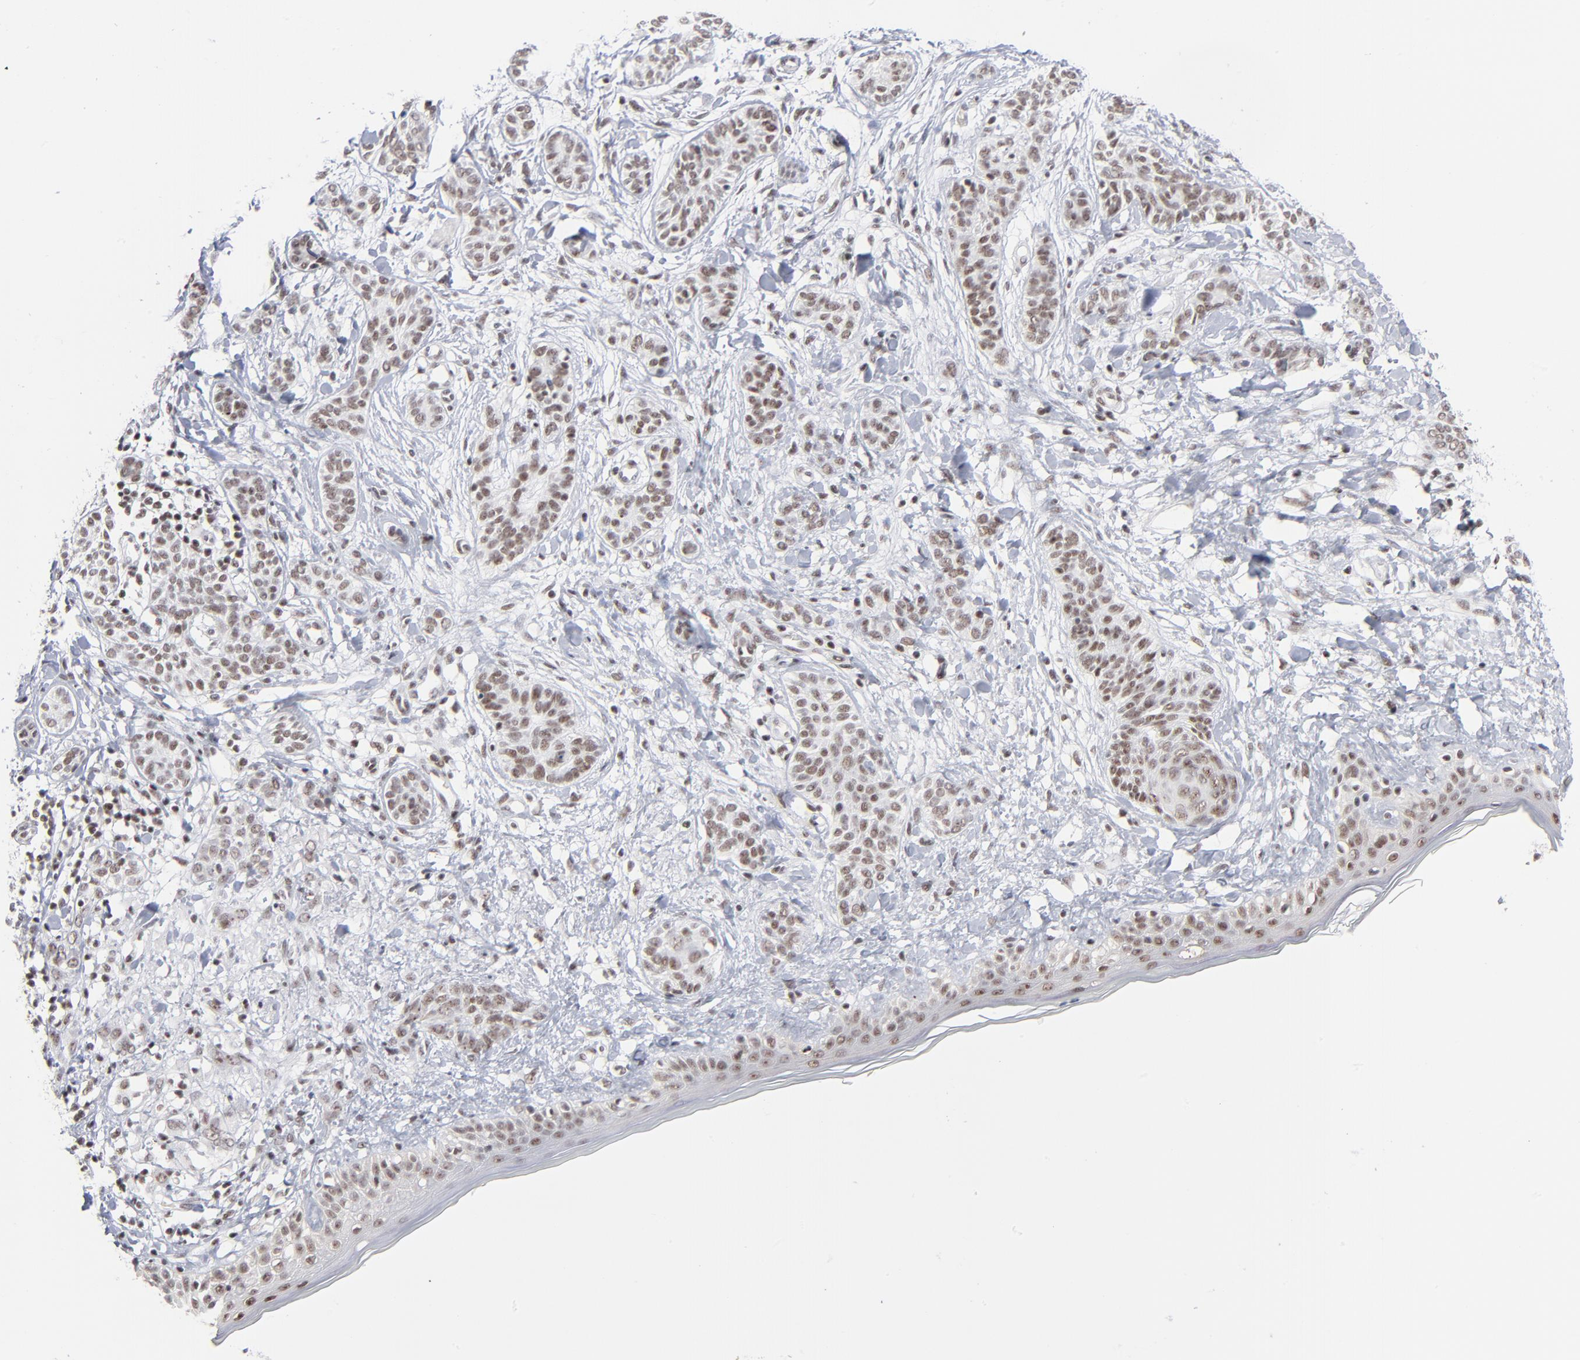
{"staining": {"intensity": "weak", "quantity": ">75%", "location": "nuclear"}, "tissue": "skin cancer", "cell_type": "Tumor cells", "image_type": "cancer", "snomed": [{"axis": "morphology", "description": "Normal tissue, NOS"}, {"axis": "morphology", "description": "Basal cell carcinoma"}, {"axis": "topography", "description": "Skin"}], "caption": "About >75% of tumor cells in skin cancer show weak nuclear protein expression as visualized by brown immunohistochemical staining.", "gene": "ZNF143", "patient": {"sex": "male", "age": 63}}